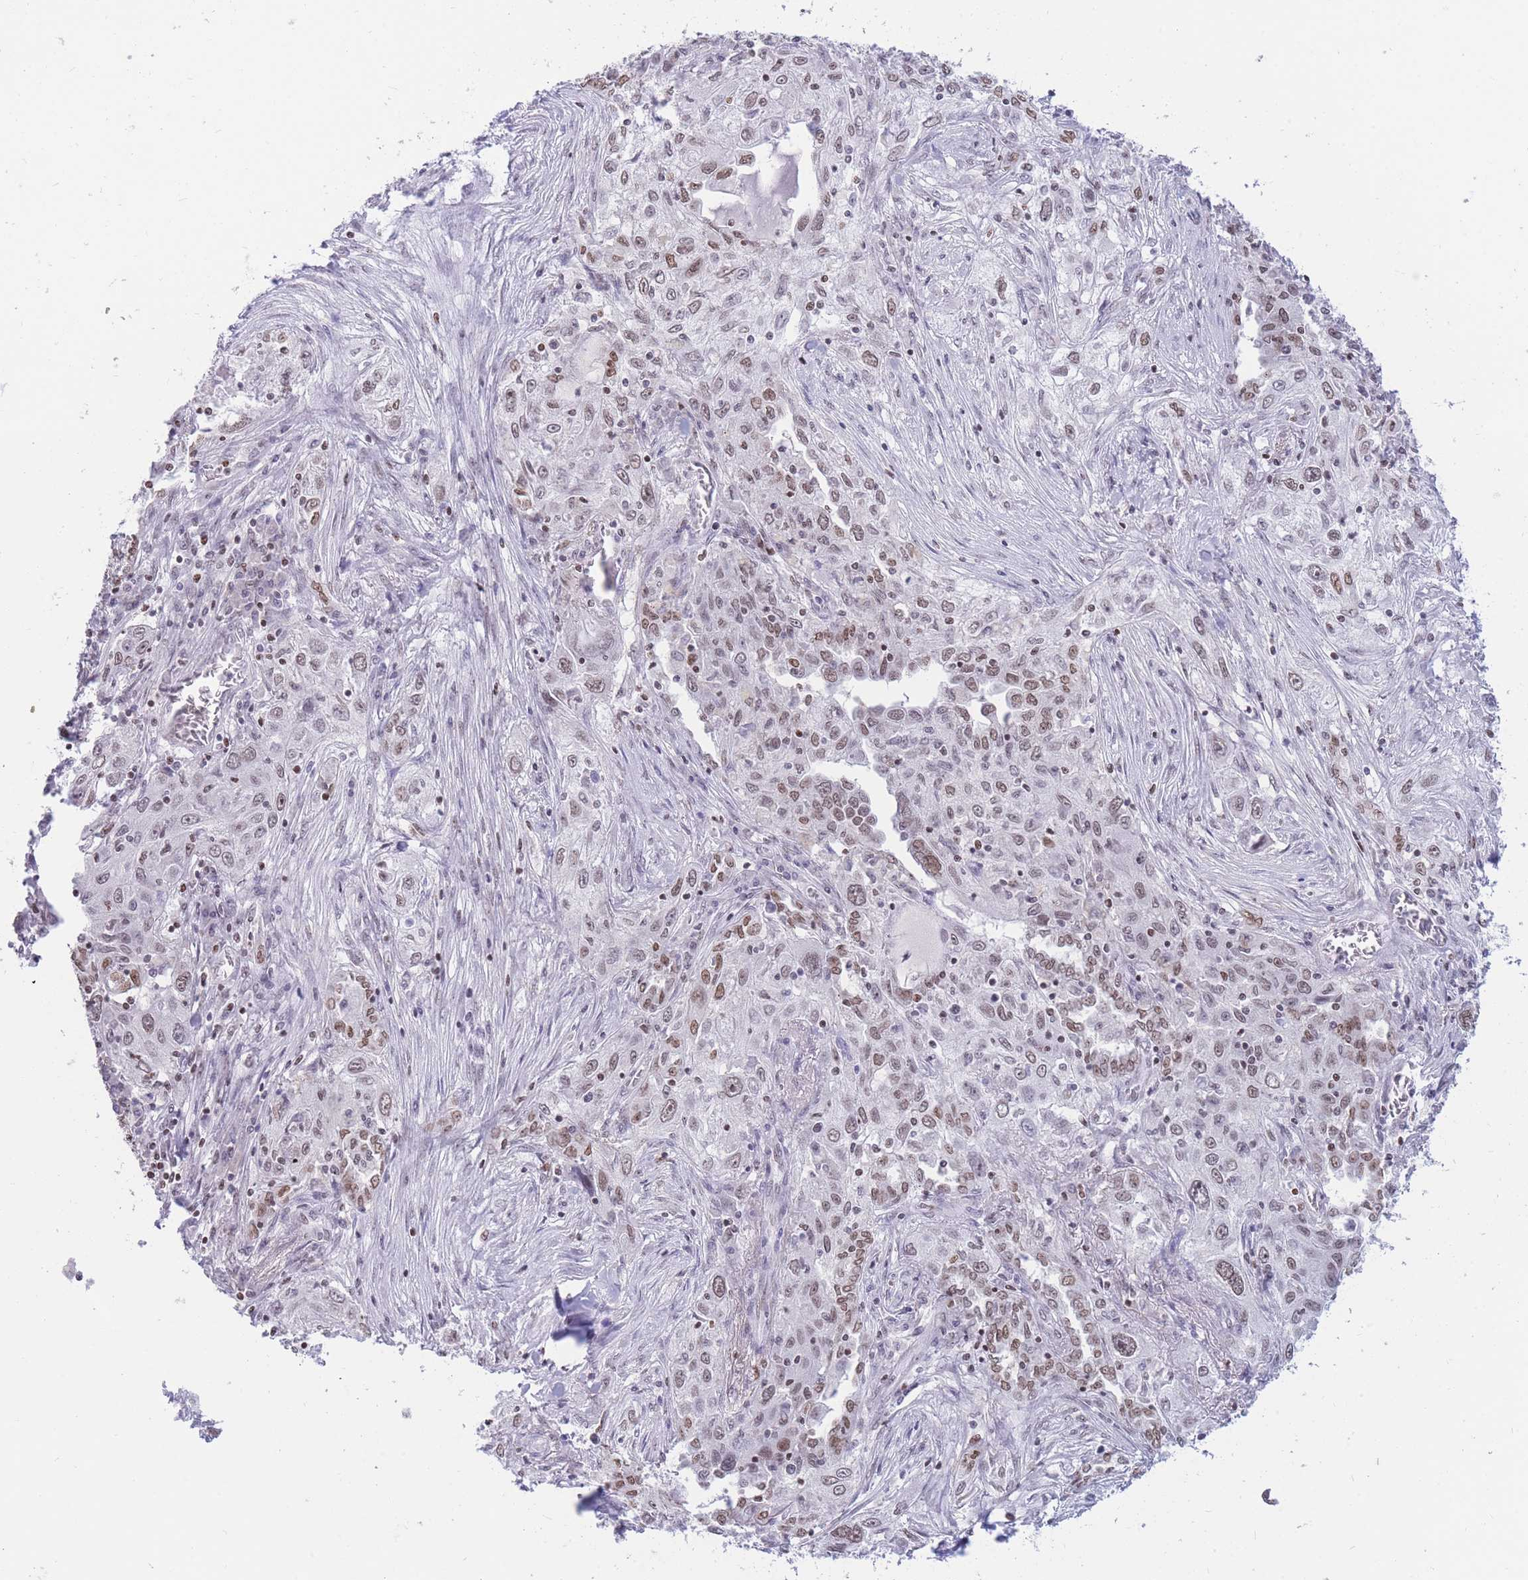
{"staining": {"intensity": "weak", "quantity": ">75%", "location": "nuclear"}, "tissue": "lung cancer", "cell_type": "Tumor cells", "image_type": "cancer", "snomed": [{"axis": "morphology", "description": "Squamous cell carcinoma, NOS"}, {"axis": "topography", "description": "Lung"}], "caption": "Human squamous cell carcinoma (lung) stained with a protein marker demonstrates weak staining in tumor cells.", "gene": "HMGN1", "patient": {"sex": "female", "age": 69}}